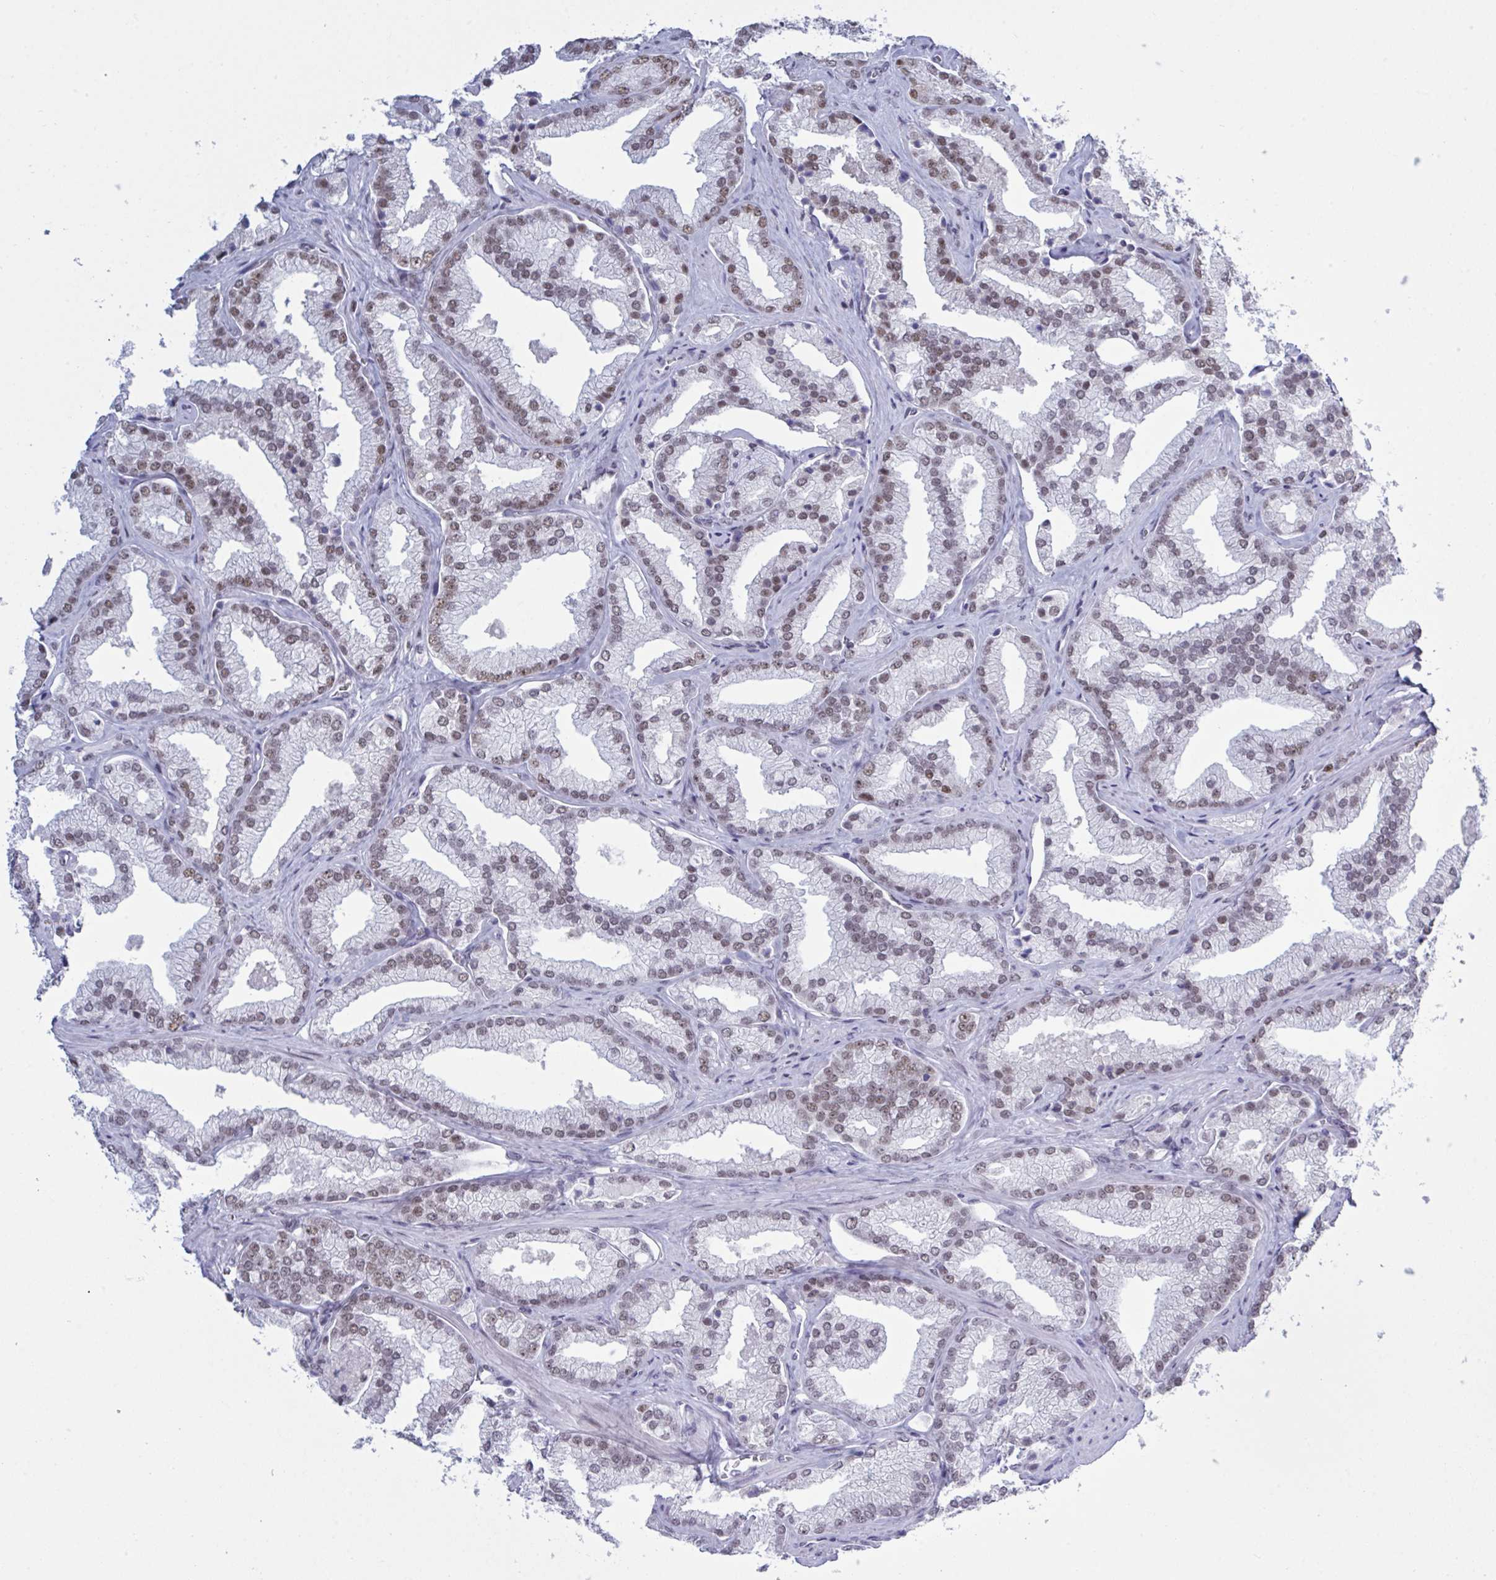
{"staining": {"intensity": "weak", "quantity": "25%-75%", "location": "nuclear"}, "tissue": "prostate cancer", "cell_type": "Tumor cells", "image_type": "cancer", "snomed": [{"axis": "morphology", "description": "Adenocarcinoma, High grade"}, {"axis": "topography", "description": "Prostate"}], "caption": "A brown stain shows weak nuclear expression of a protein in human adenocarcinoma (high-grade) (prostate) tumor cells.", "gene": "PPP1R10", "patient": {"sex": "male", "age": 68}}